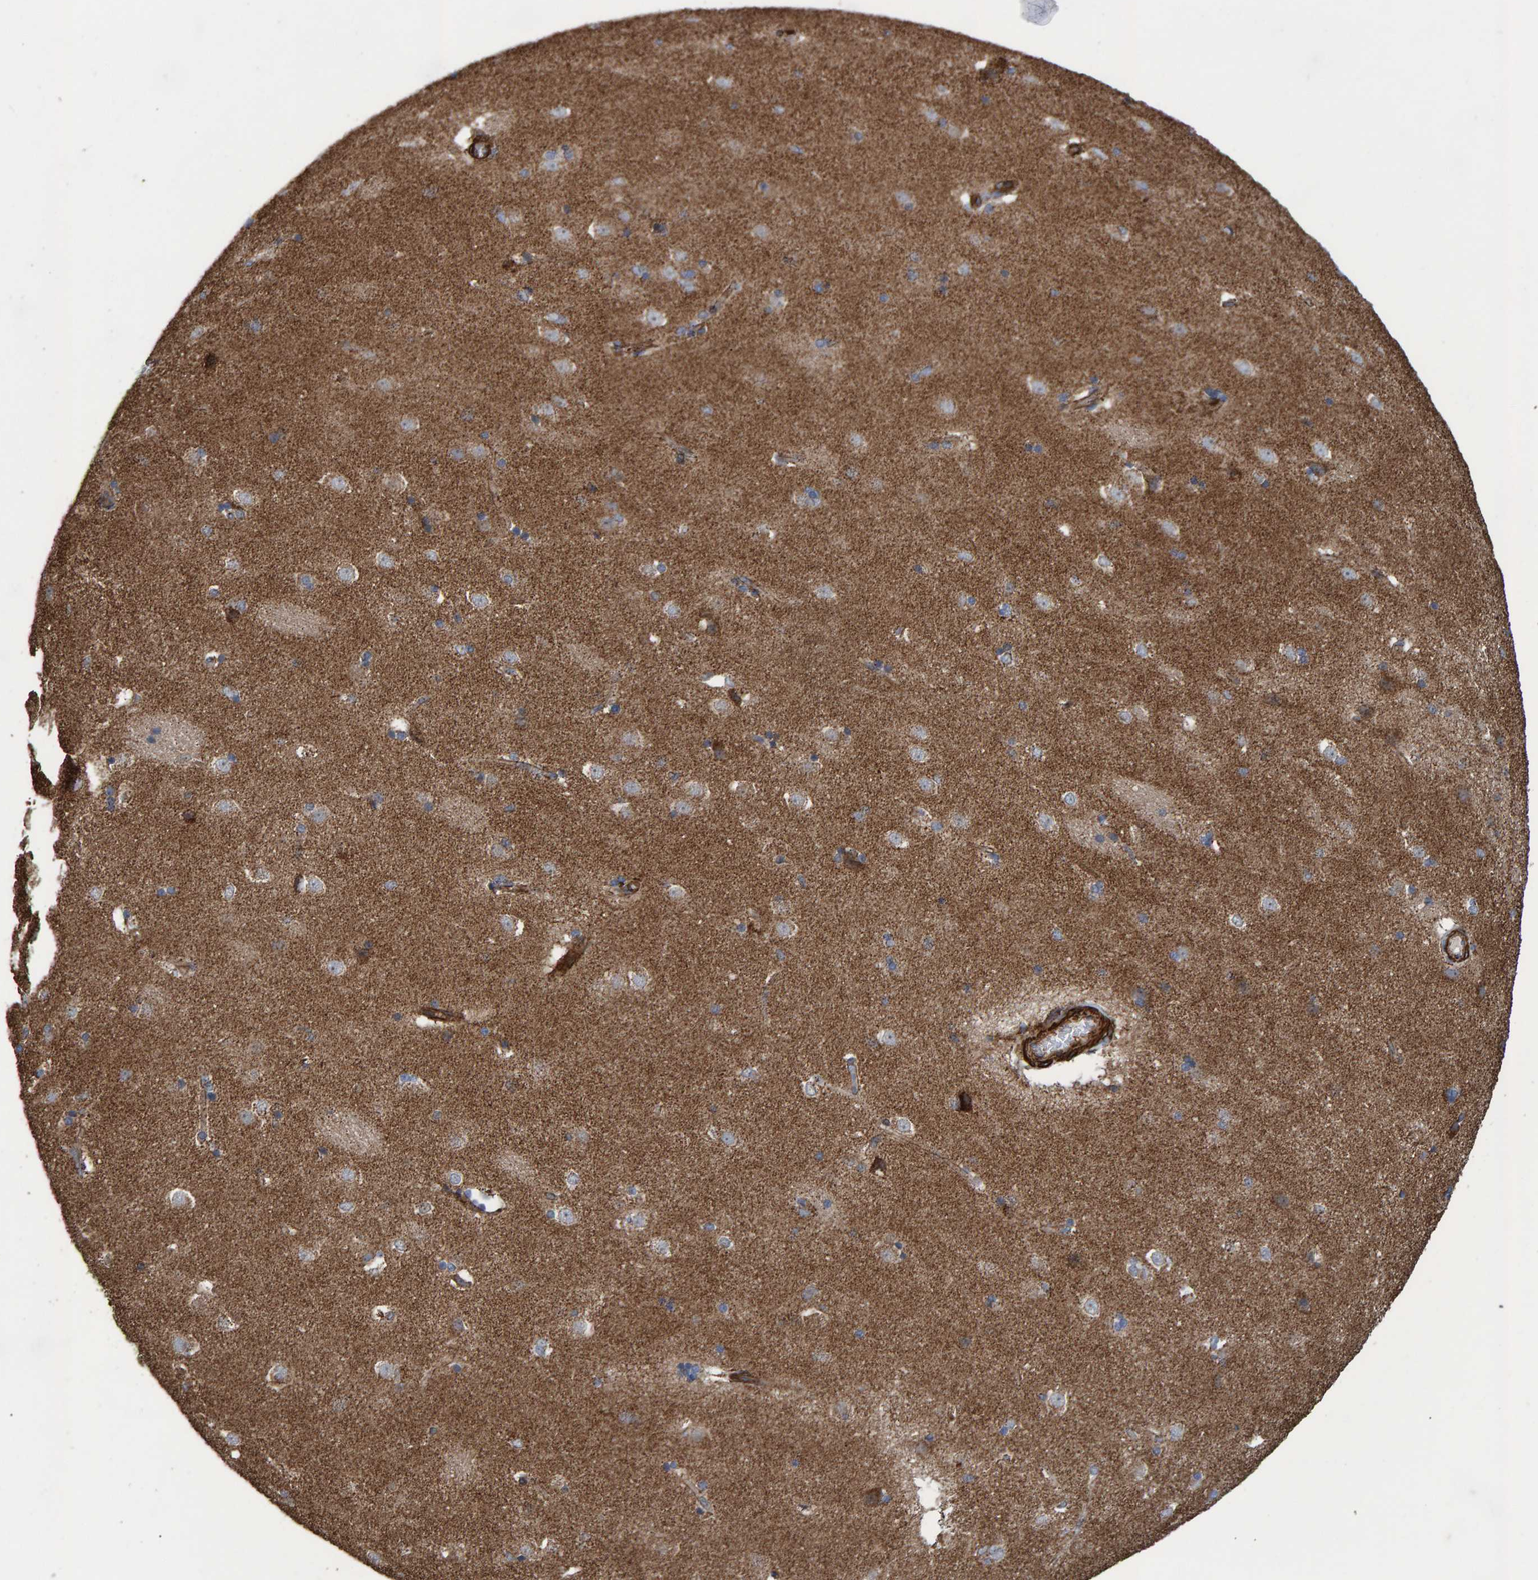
{"staining": {"intensity": "moderate", "quantity": "<25%", "location": "cytoplasmic/membranous"}, "tissue": "caudate", "cell_type": "Glial cells", "image_type": "normal", "snomed": [{"axis": "morphology", "description": "Normal tissue, NOS"}, {"axis": "topography", "description": "Lateral ventricle wall"}], "caption": "Immunohistochemical staining of unremarkable caudate shows moderate cytoplasmic/membranous protein expression in approximately <25% of glial cells. The staining was performed using DAB to visualize the protein expression in brown, while the nuclei were stained in blue with hematoxylin (Magnification: 20x).", "gene": "SLIT2", "patient": {"sex": "female", "age": 19}}